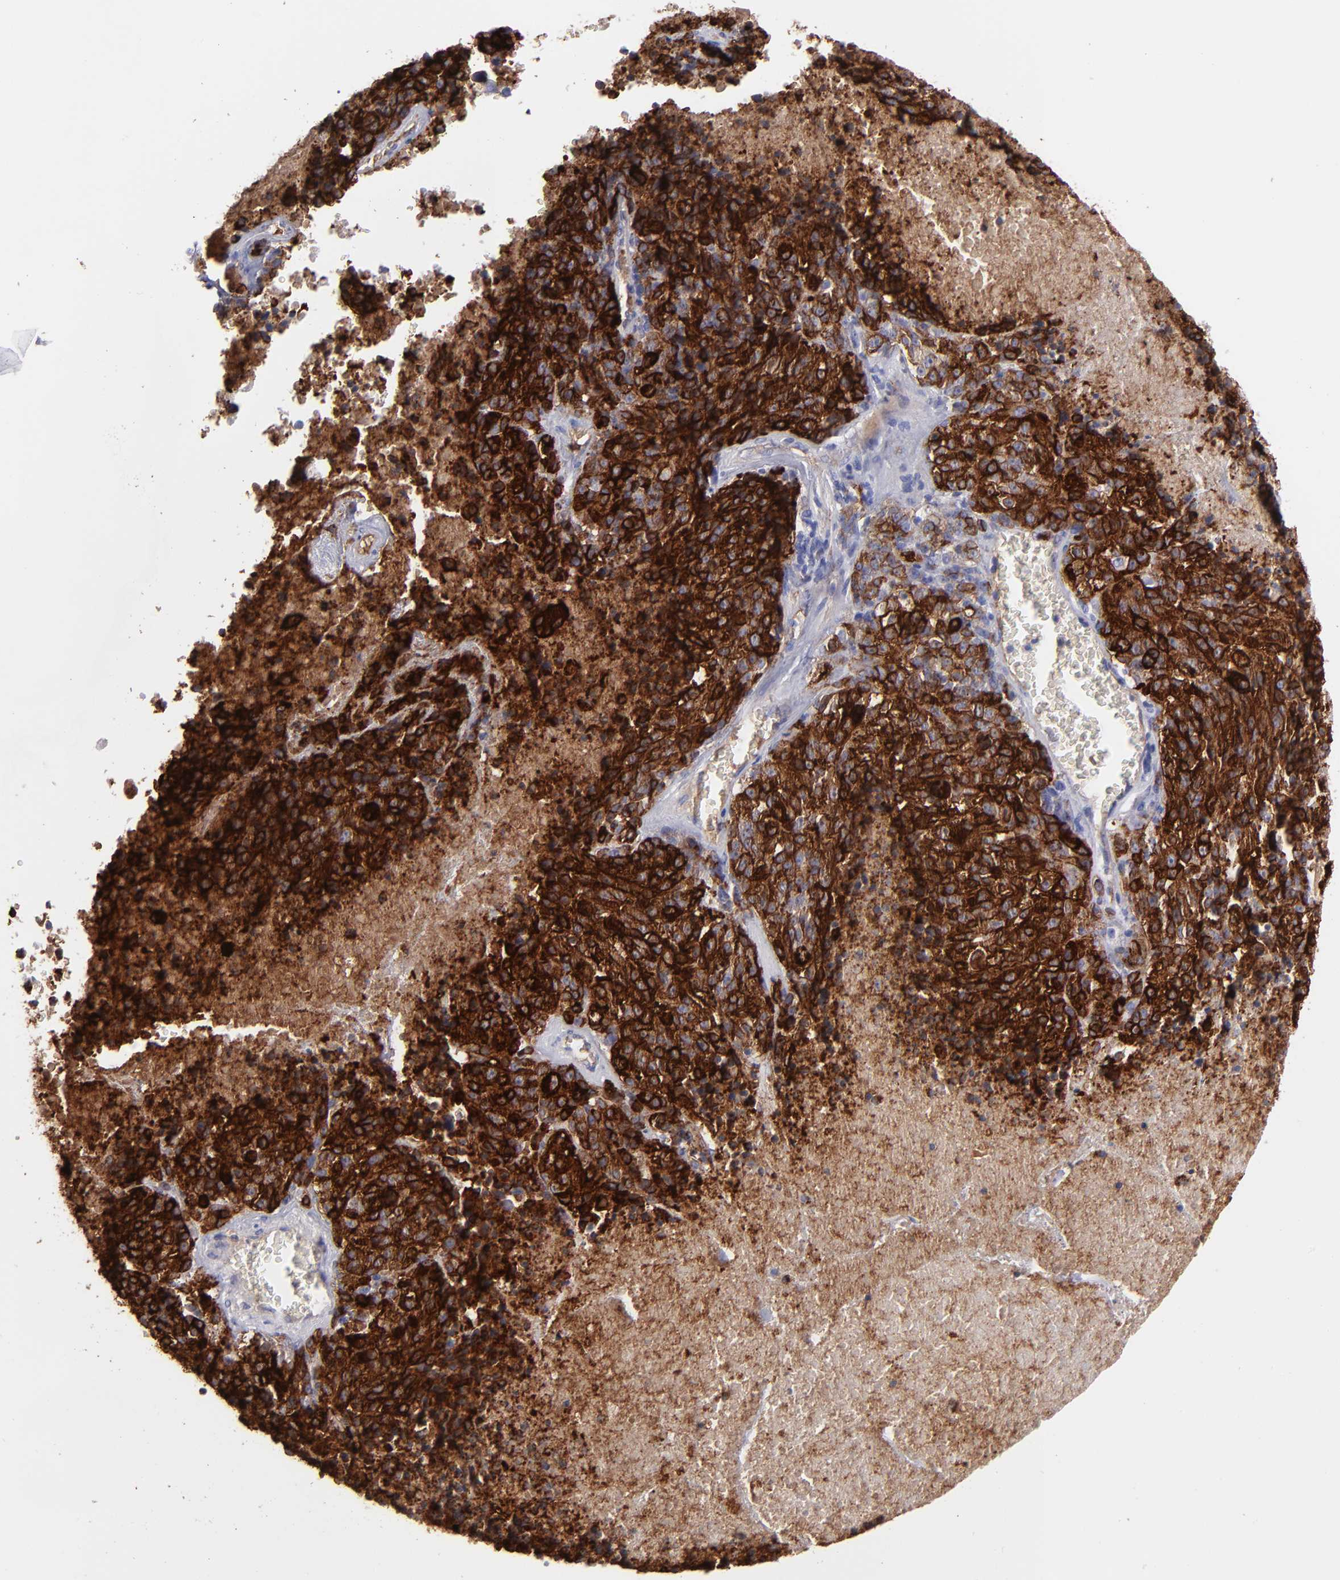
{"staining": {"intensity": "strong", "quantity": ">75%", "location": "cytoplasmic/membranous"}, "tissue": "melanoma", "cell_type": "Tumor cells", "image_type": "cancer", "snomed": [{"axis": "morphology", "description": "Malignant melanoma, Metastatic site"}, {"axis": "topography", "description": "Cerebral cortex"}], "caption": "The micrograph exhibits immunohistochemical staining of melanoma. There is strong cytoplasmic/membranous positivity is identified in approximately >75% of tumor cells.", "gene": "AHNAK2", "patient": {"sex": "female", "age": 52}}